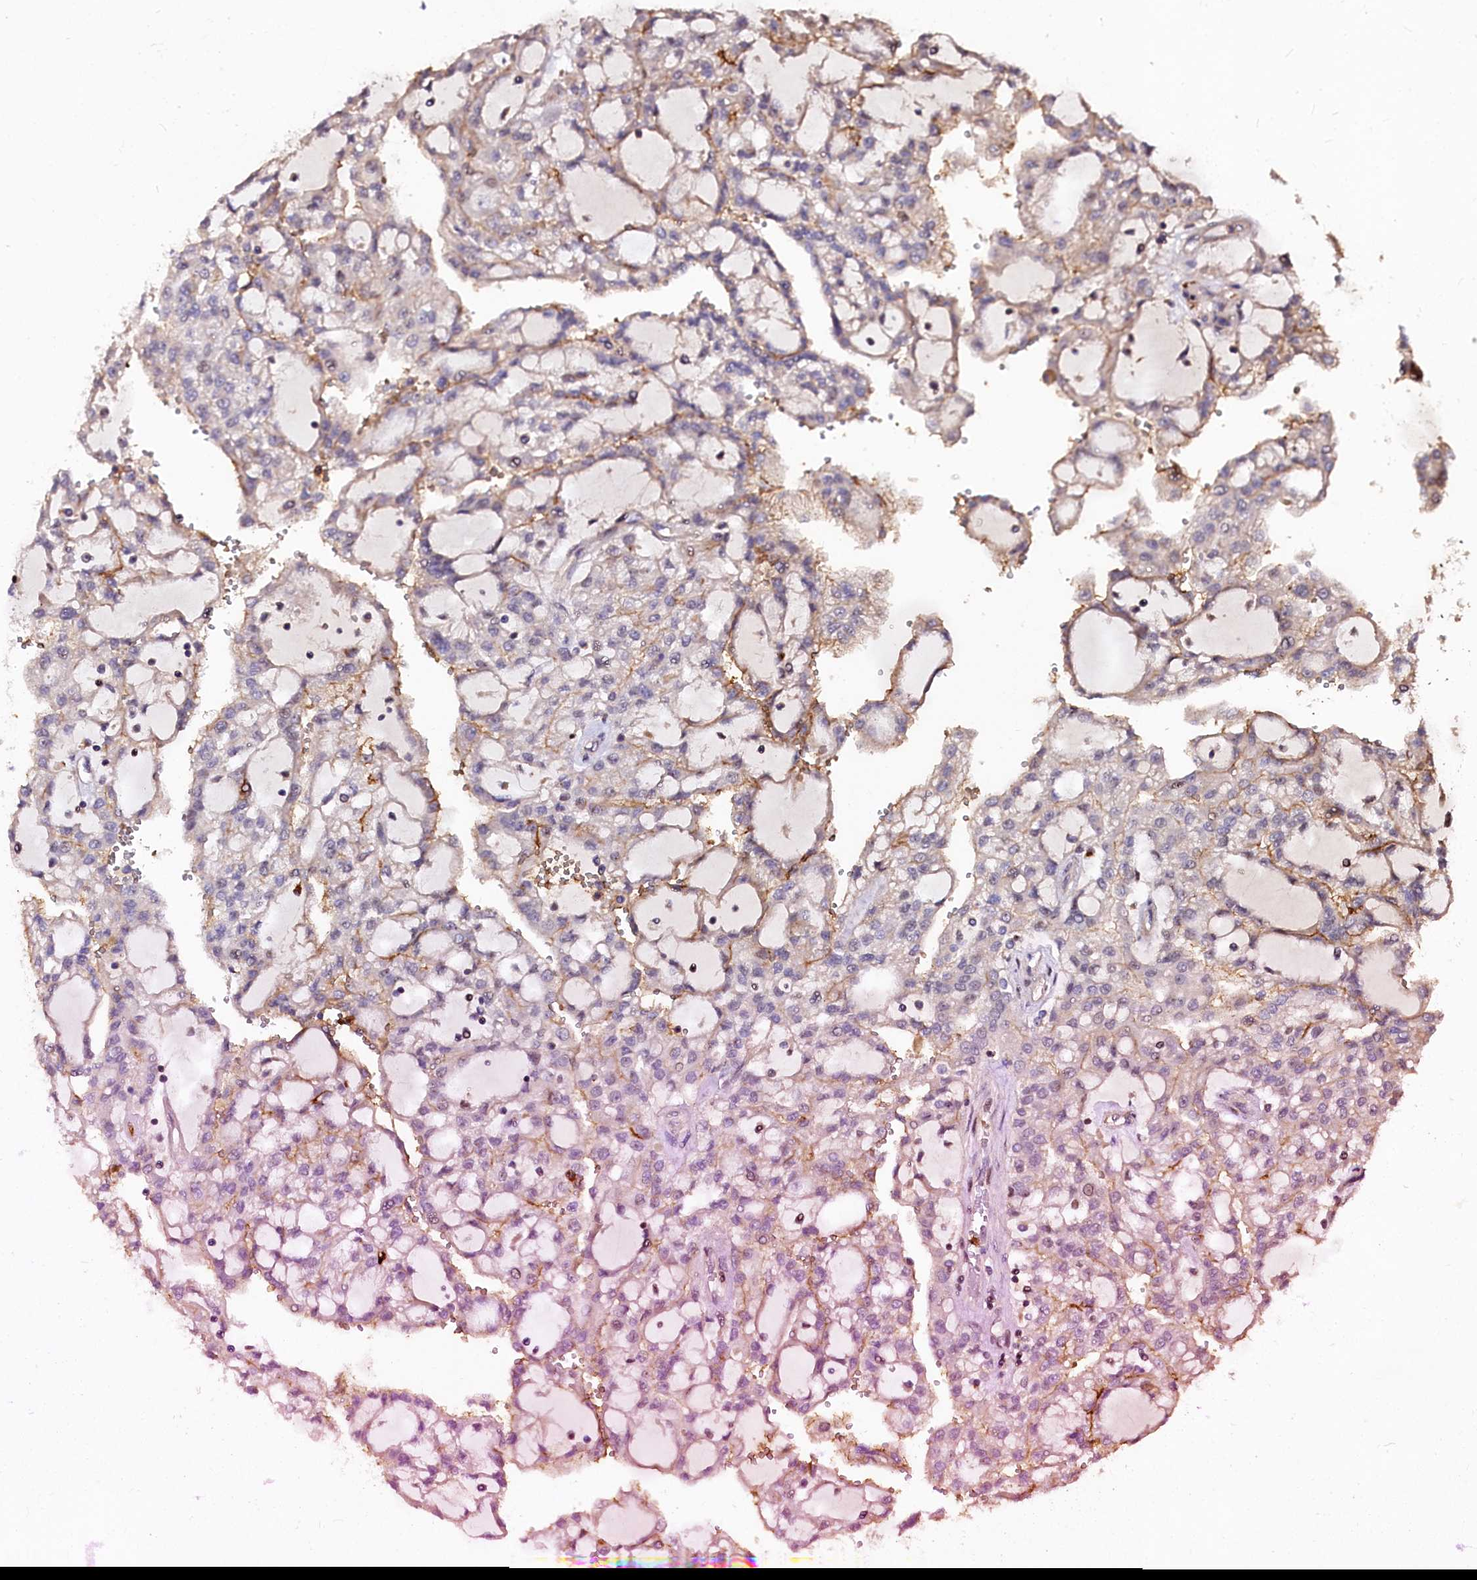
{"staining": {"intensity": "moderate", "quantity": "25%-75%", "location": "cytoplasmic/membranous"}, "tissue": "renal cancer", "cell_type": "Tumor cells", "image_type": "cancer", "snomed": [{"axis": "morphology", "description": "Adenocarcinoma, NOS"}, {"axis": "topography", "description": "Kidney"}], "caption": "IHC image of human renal cancer (adenocarcinoma) stained for a protein (brown), which exhibits medium levels of moderate cytoplasmic/membranous positivity in approximately 25%-75% of tumor cells.", "gene": "ATG101", "patient": {"sex": "male", "age": 63}}